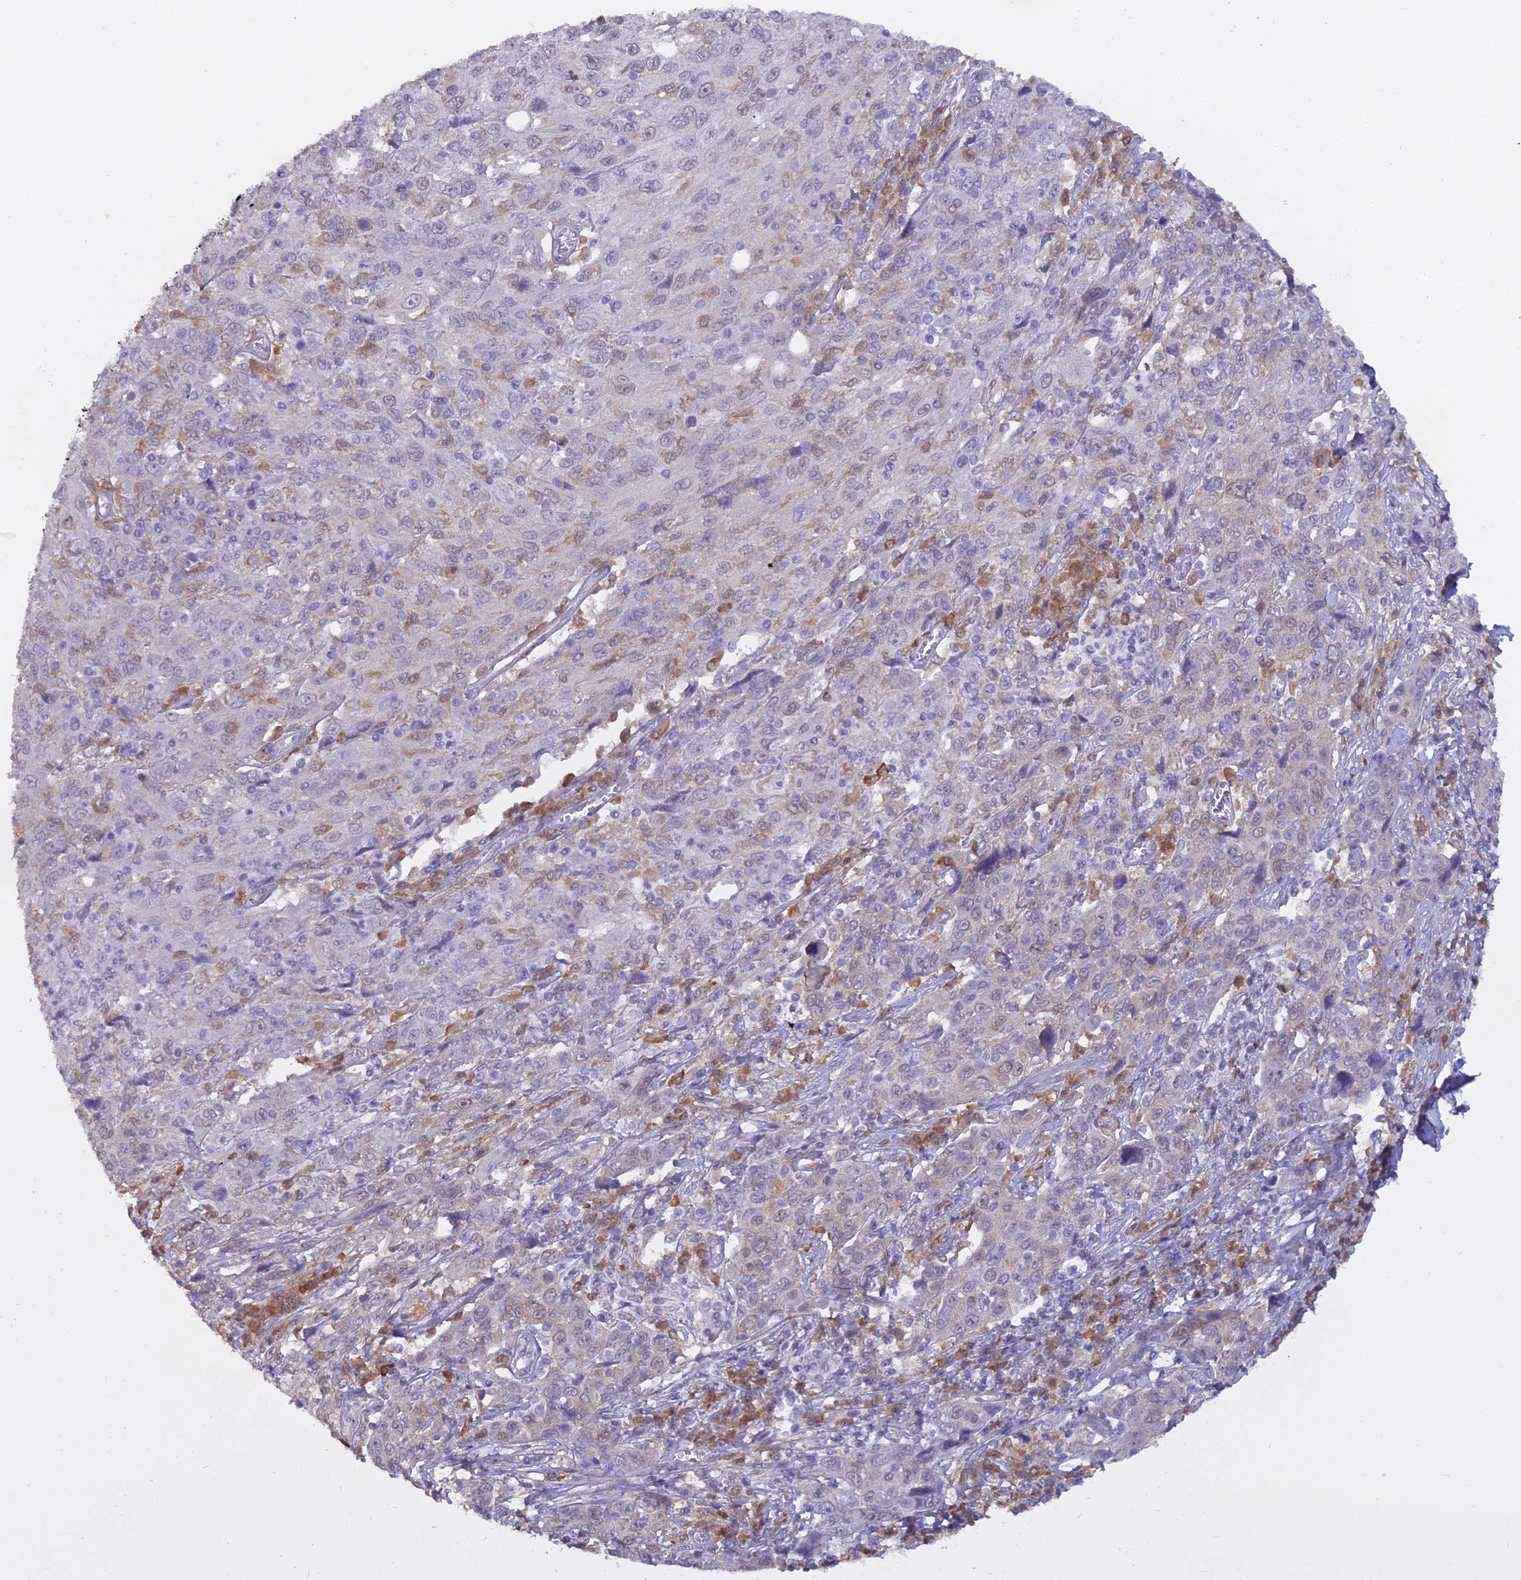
{"staining": {"intensity": "negative", "quantity": "none", "location": "none"}, "tissue": "cervical cancer", "cell_type": "Tumor cells", "image_type": "cancer", "snomed": [{"axis": "morphology", "description": "Squamous cell carcinoma, NOS"}, {"axis": "topography", "description": "Cervix"}], "caption": "Immunohistochemical staining of cervical cancer exhibits no significant positivity in tumor cells.", "gene": "BLNK", "patient": {"sex": "female", "age": 46}}